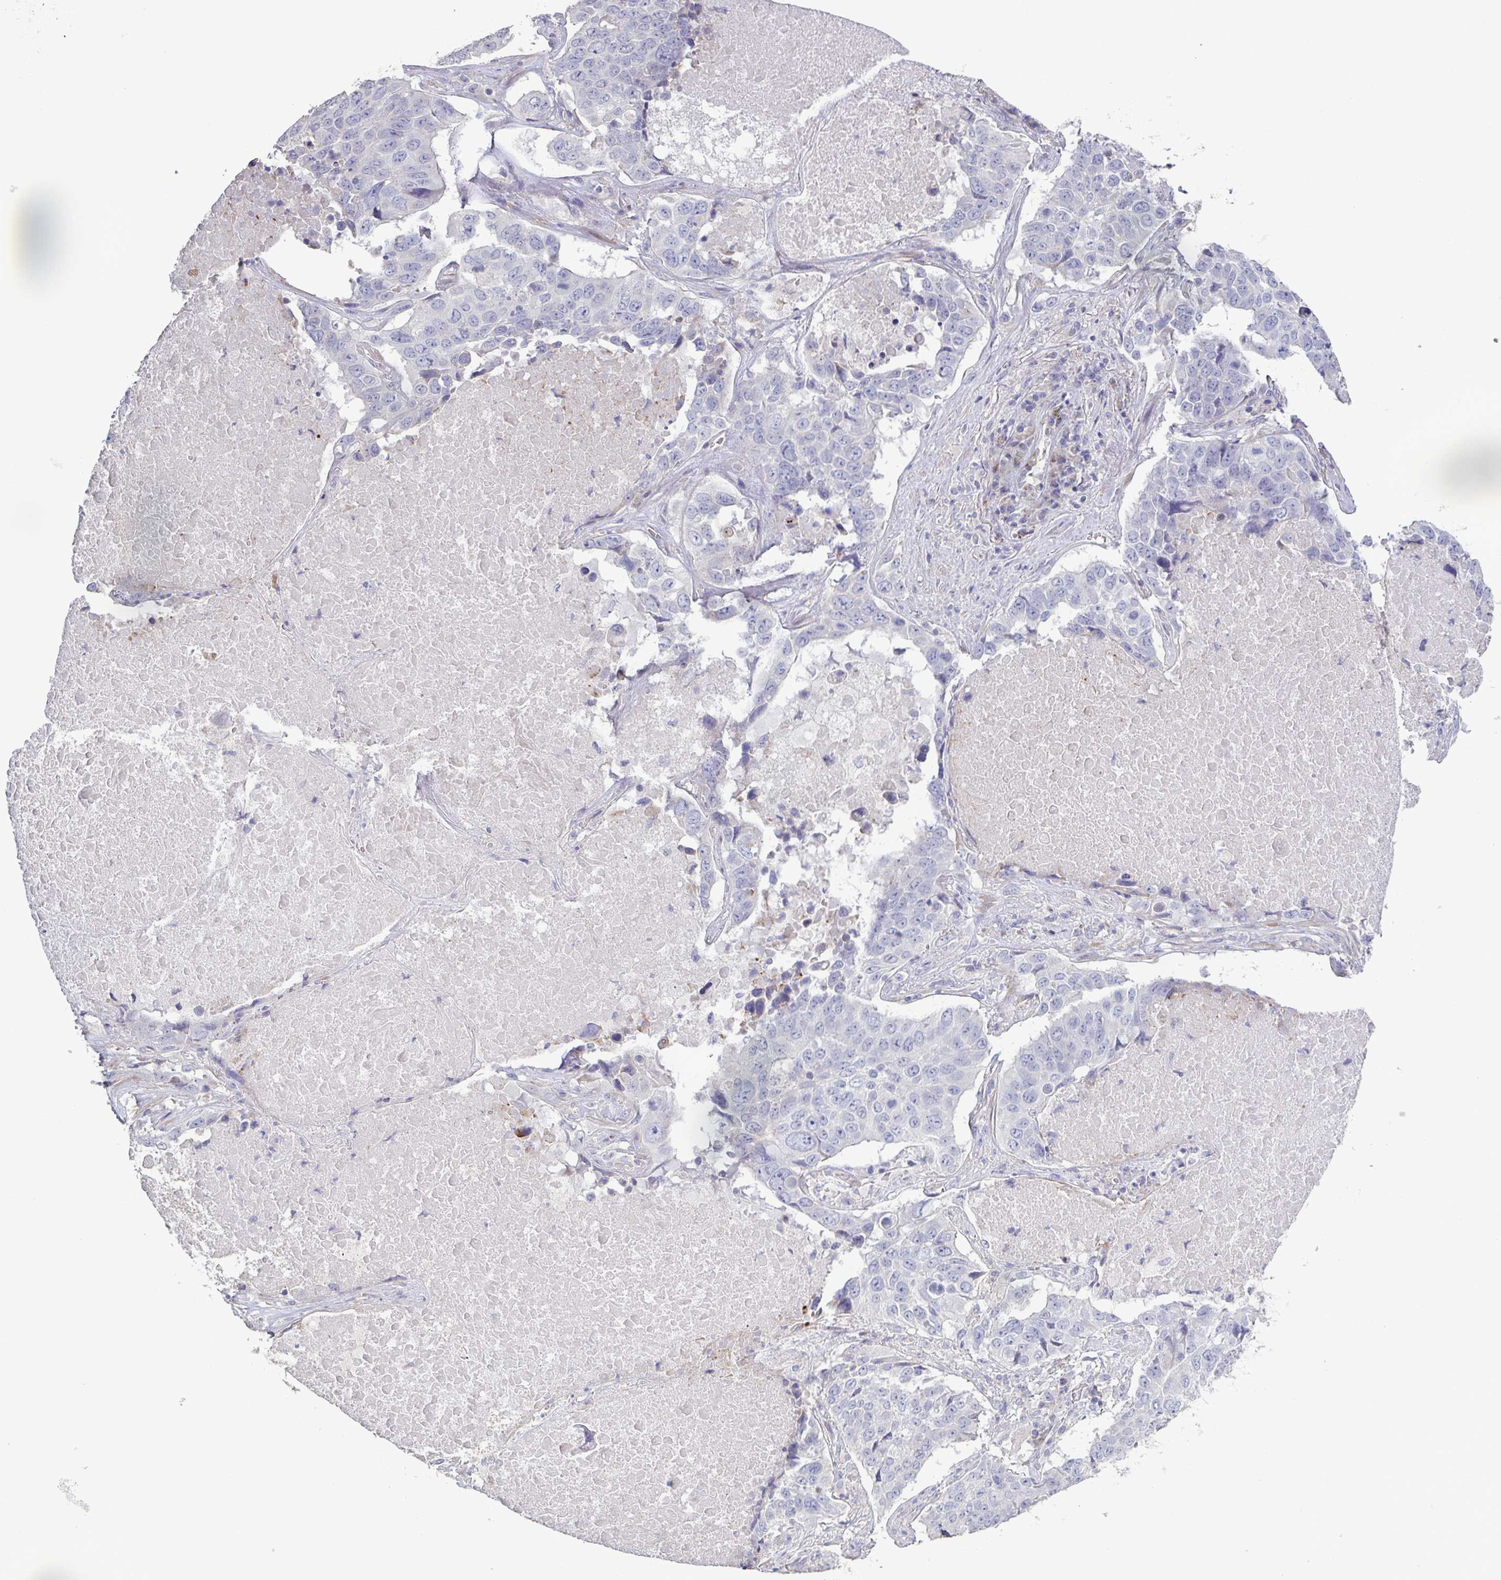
{"staining": {"intensity": "negative", "quantity": "none", "location": "none"}, "tissue": "lung cancer", "cell_type": "Tumor cells", "image_type": "cancer", "snomed": [{"axis": "morphology", "description": "Normal tissue, NOS"}, {"axis": "morphology", "description": "Squamous cell carcinoma, NOS"}, {"axis": "topography", "description": "Bronchus"}, {"axis": "topography", "description": "Lung"}], "caption": "A high-resolution image shows immunohistochemistry staining of lung cancer, which demonstrates no significant expression in tumor cells.", "gene": "GLDC", "patient": {"sex": "male", "age": 64}}